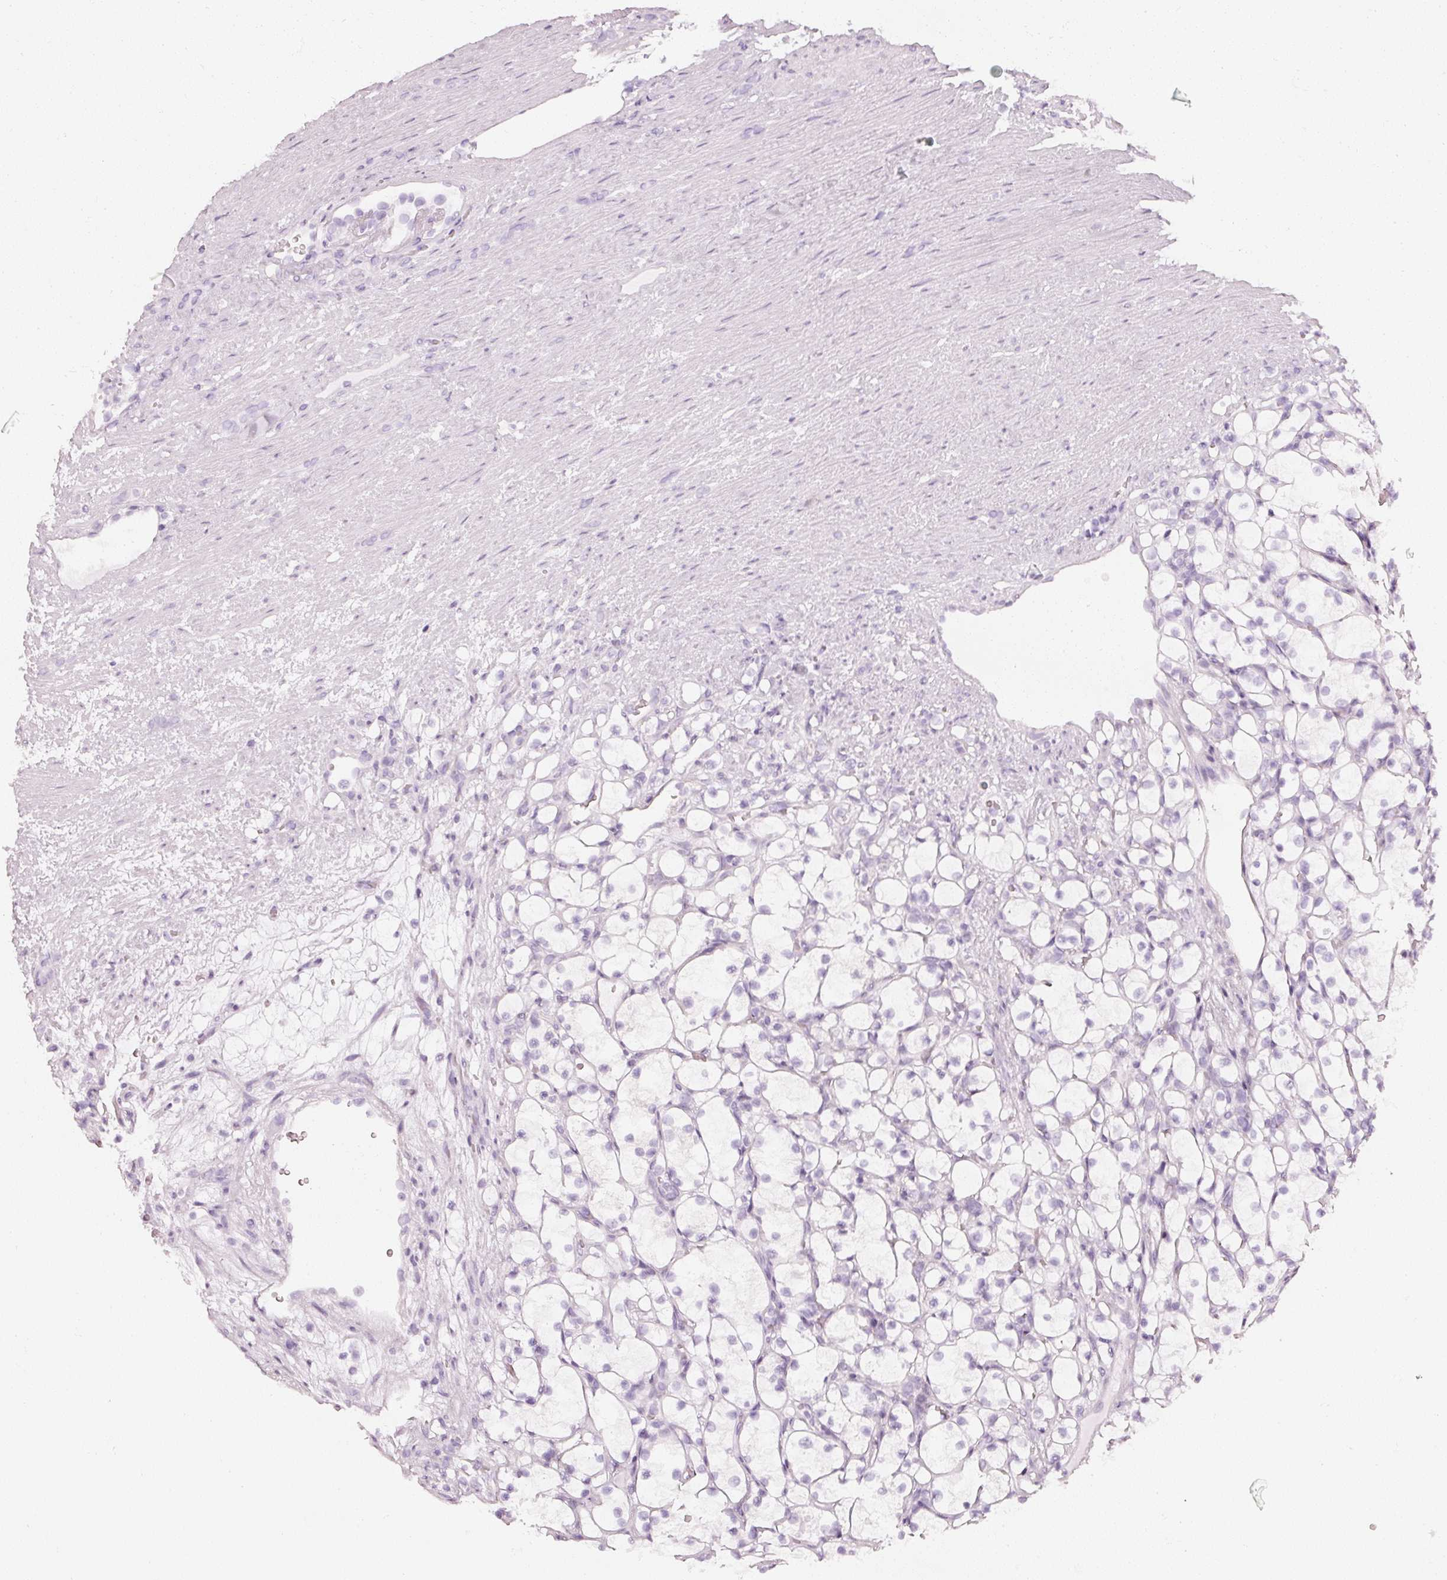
{"staining": {"intensity": "negative", "quantity": "none", "location": "none"}, "tissue": "renal cancer", "cell_type": "Tumor cells", "image_type": "cancer", "snomed": [{"axis": "morphology", "description": "Adenocarcinoma, NOS"}, {"axis": "topography", "description": "Kidney"}], "caption": "Photomicrograph shows no significant protein staining in tumor cells of renal cancer (adenocarcinoma). The staining is performed using DAB (3,3'-diaminobenzidine) brown chromogen with nuclei counter-stained in using hematoxylin.", "gene": "CNP", "patient": {"sex": "female", "age": 69}}